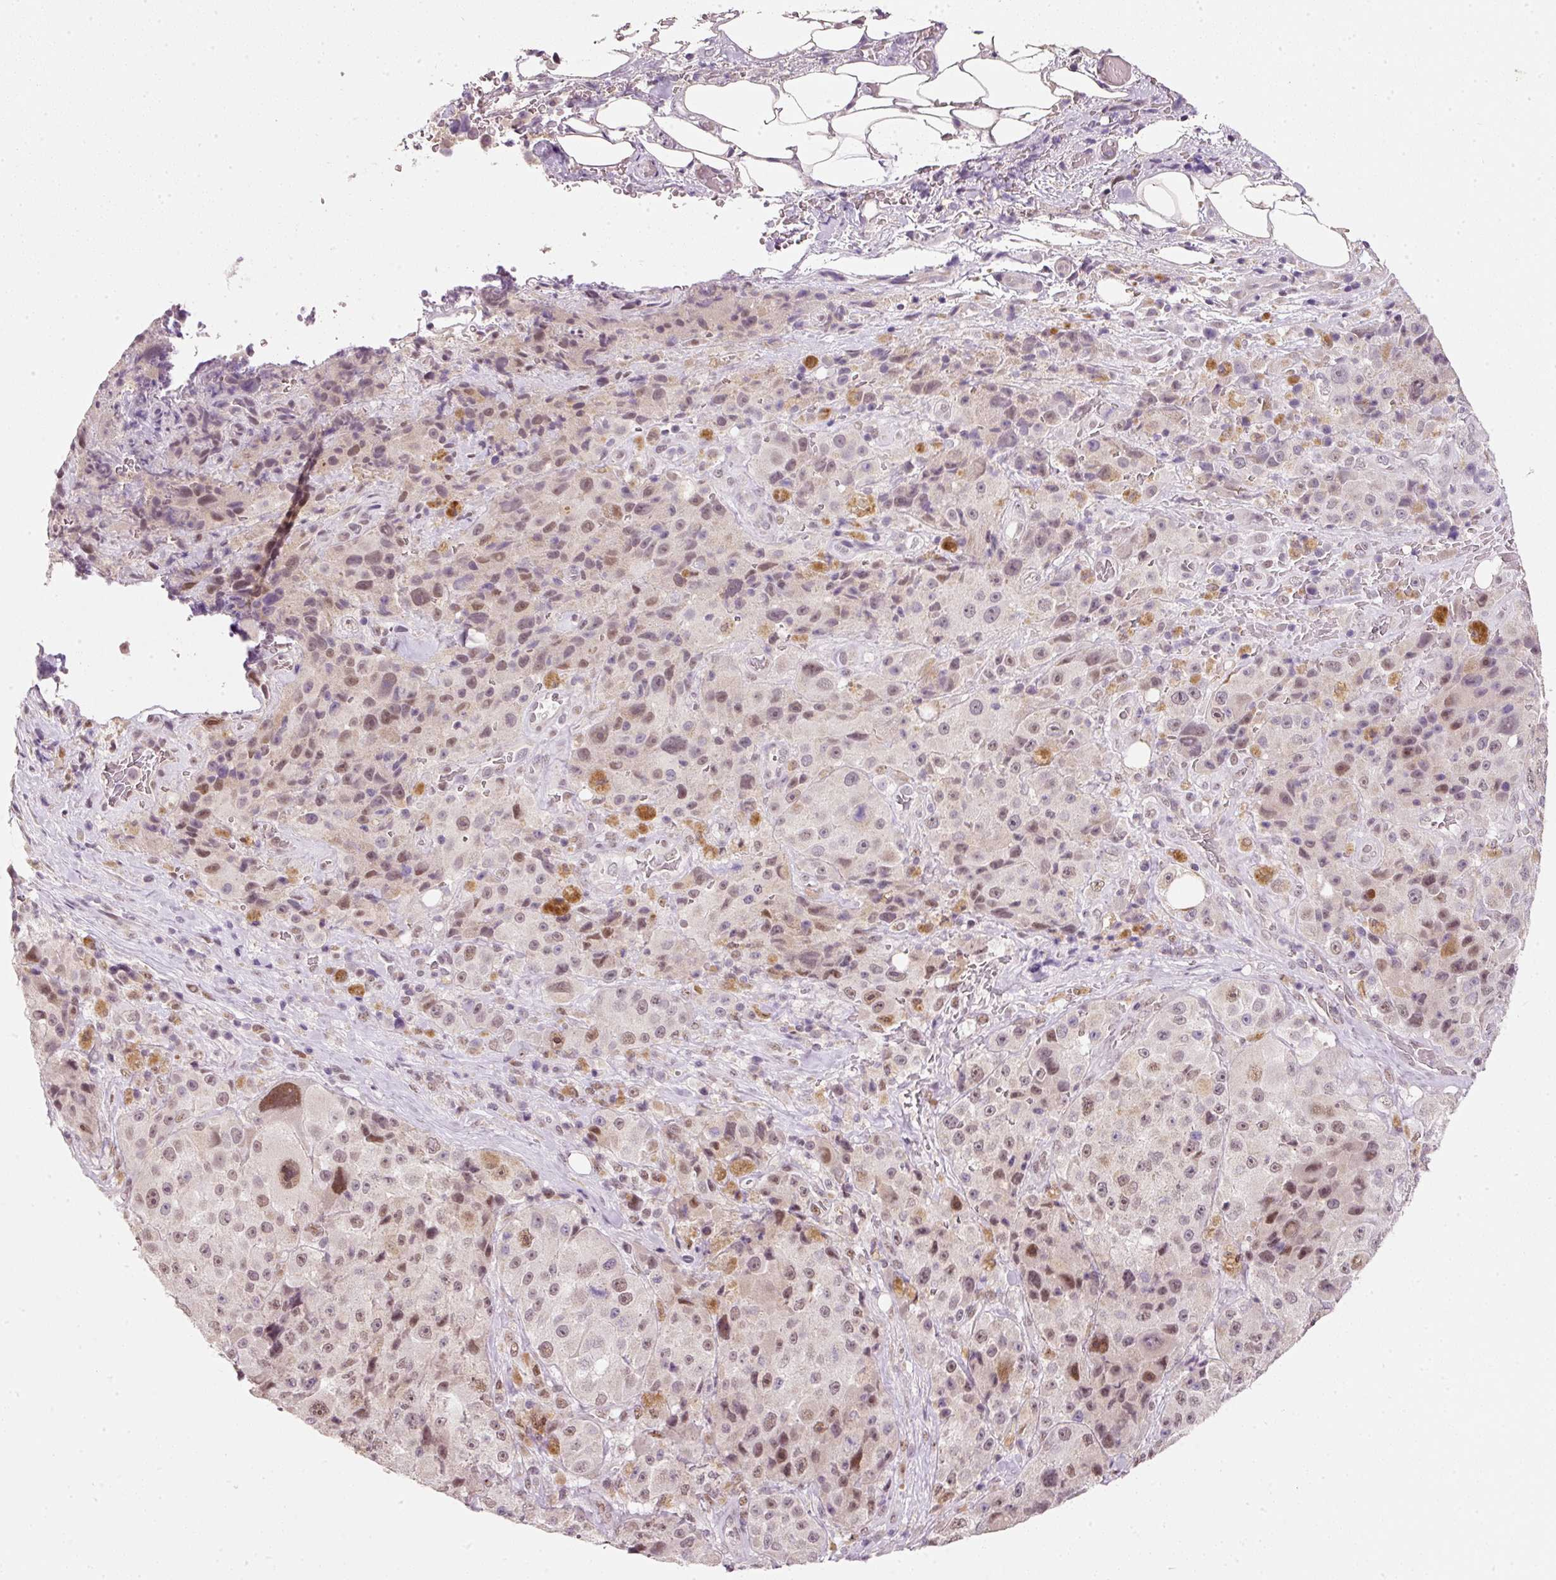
{"staining": {"intensity": "weak", "quantity": ">75%", "location": "nuclear"}, "tissue": "melanoma", "cell_type": "Tumor cells", "image_type": "cancer", "snomed": [{"axis": "morphology", "description": "Malignant melanoma, Metastatic site"}, {"axis": "topography", "description": "Lymph node"}], "caption": "This image reveals immunohistochemistry staining of melanoma, with low weak nuclear expression in approximately >75% of tumor cells.", "gene": "FSTL3", "patient": {"sex": "male", "age": 62}}